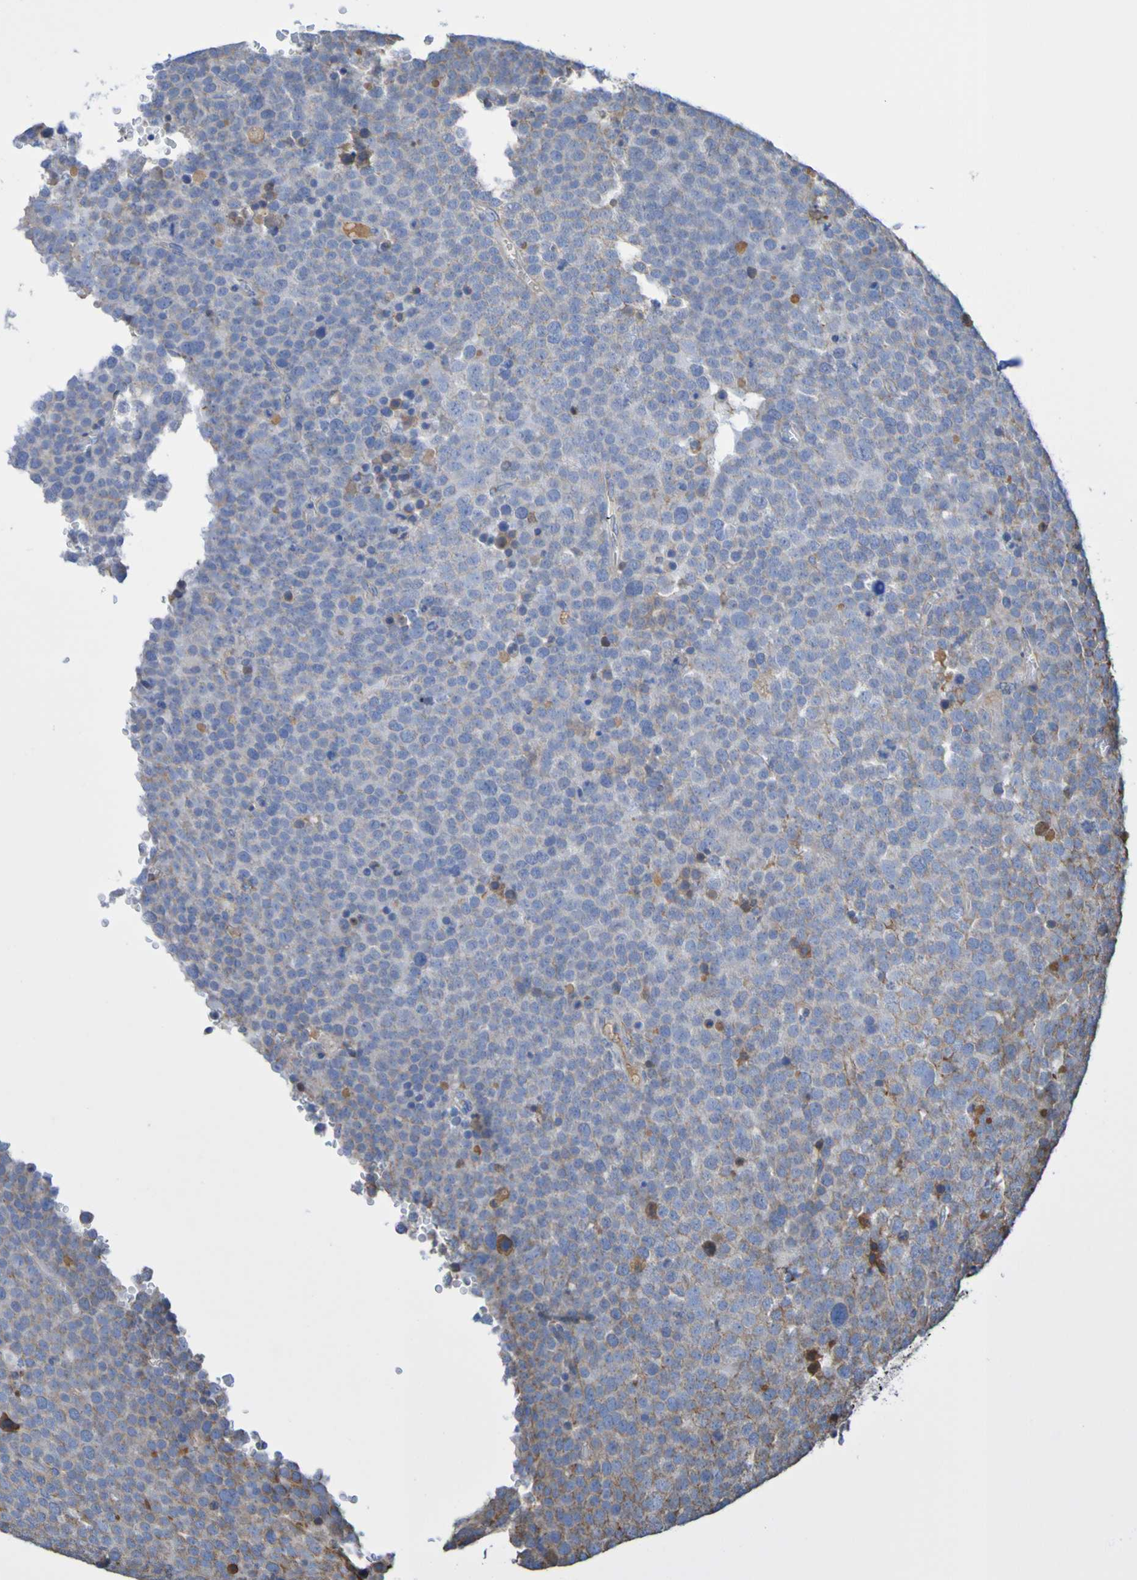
{"staining": {"intensity": "weak", "quantity": "<25%", "location": "cytoplasmic/membranous"}, "tissue": "testis cancer", "cell_type": "Tumor cells", "image_type": "cancer", "snomed": [{"axis": "morphology", "description": "Seminoma, NOS"}, {"axis": "topography", "description": "Testis"}], "caption": "A photomicrograph of human testis cancer is negative for staining in tumor cells.", "gene": "CNTN2", "patient": {"sex": "male", "age": 71}}